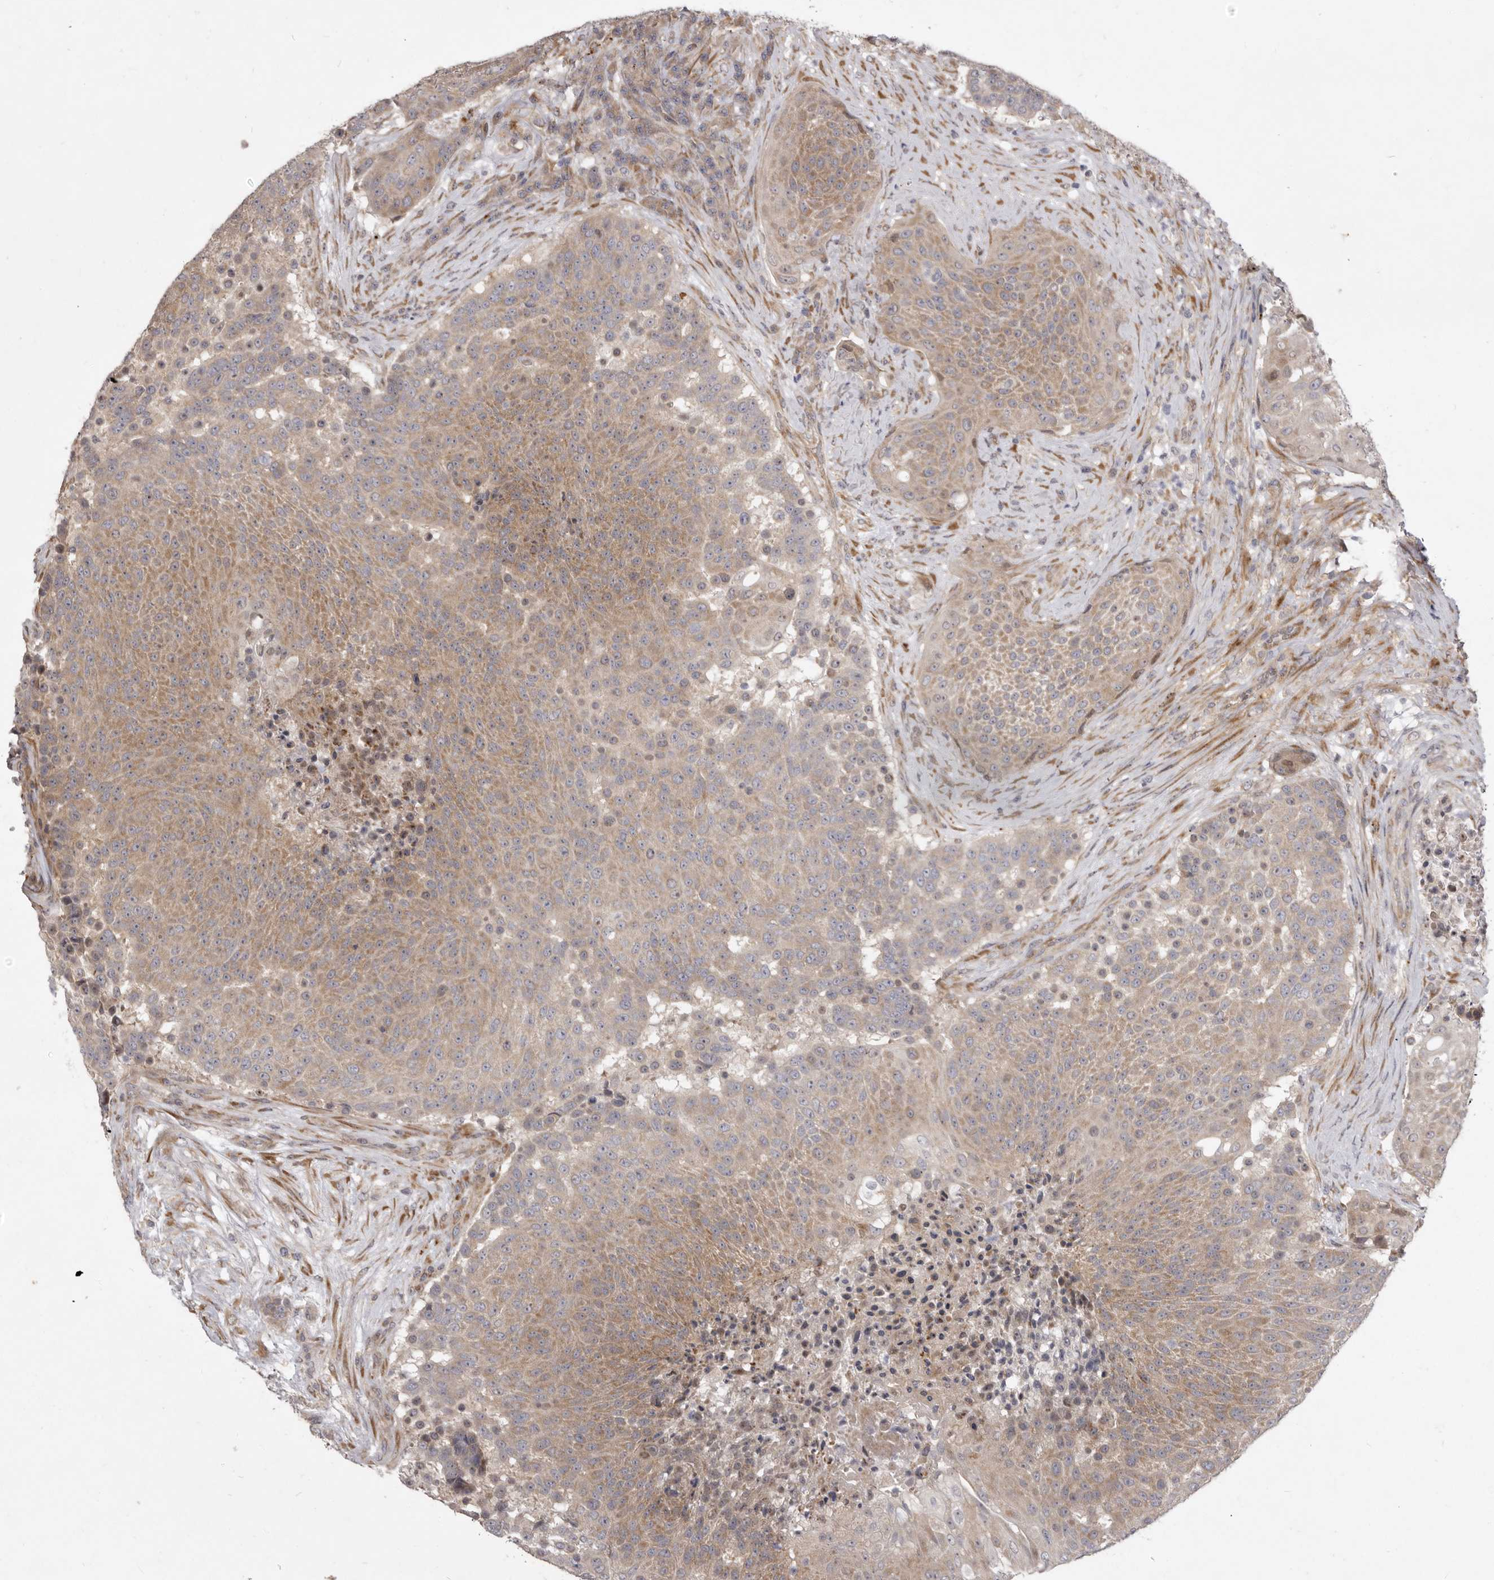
{"staining": {"intensity": "moderate", "quantity": ">75%", "location": "cytoplasmic/membranous"}, "tissue": "urothelial cancer", "cell_type": "Tumor cells", "image_type": "cancer", "snomed": [{"axis": "morphology", "description": "Urothelial carcinoma, High grade"}, {"axis": "topography", "description": "Urinary bladder"}], "caption": "Urothelial cancer stained with IHC demonstrates moderate cytoplasmic/membranous expression in about >75% of tumor cells.", "gene": "TBC1D8B", "patient": {"sex": "female", "age": 63}}